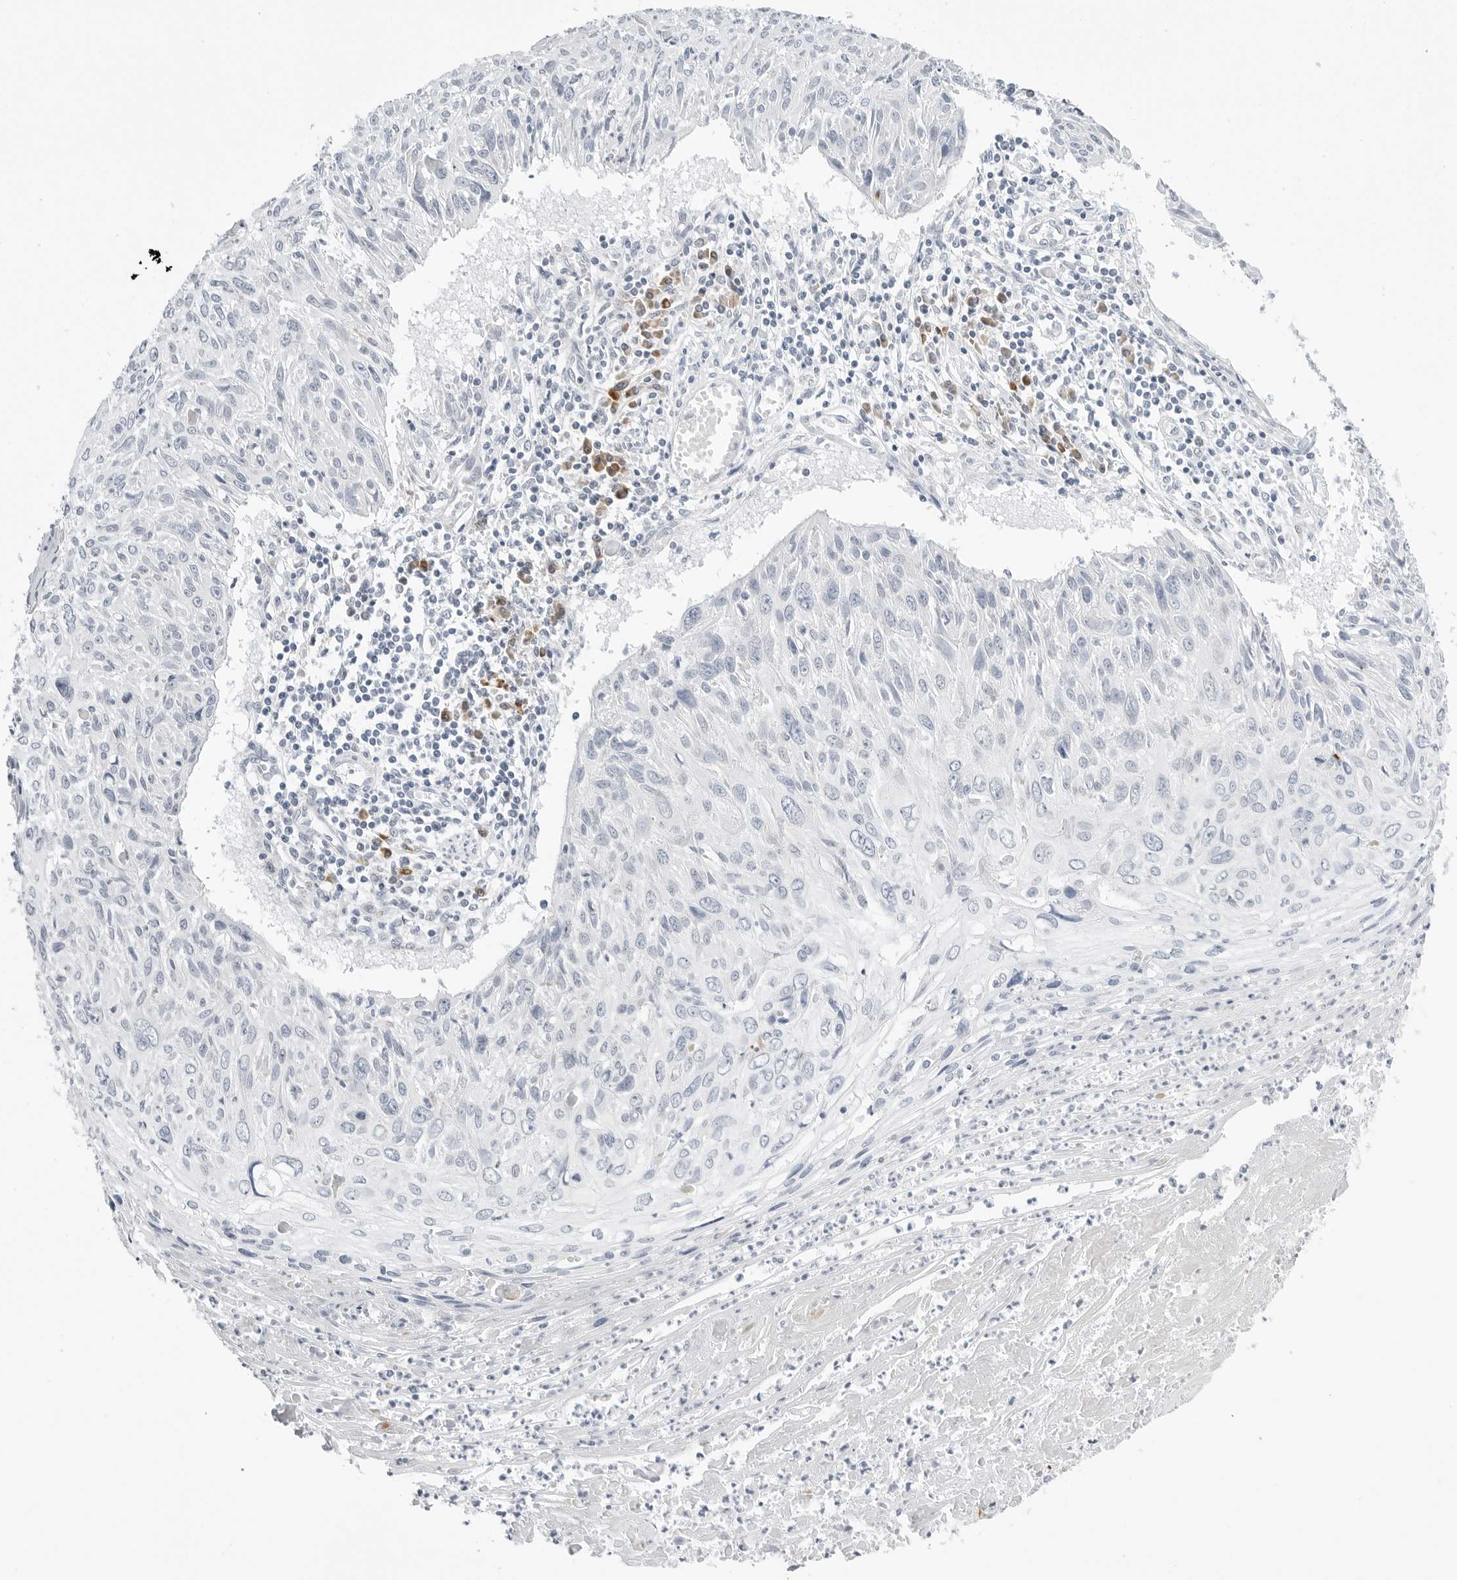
{"staining": {"intensity": "negative", "quantity": "none", "location": "none"}, "tissue": "cervical cancer", "cell_type": "Tumor cells", "image_type": "cancer", "snomed": [{"axis": "morphology", "description": "Squamous cell carcinoma, NOS"}, {"axis": "topography", "description": "Cervix"}], "caption": "Immunohistochemical staining of squamous cell carcinoma (cervical) exhibits no significant staining in tumor cells. (DAB immunohistochemistry visualized using brightfield microscopy, high magnification).", "gene": "RPN1", "patient": {"sex": "female", "age": 51}}